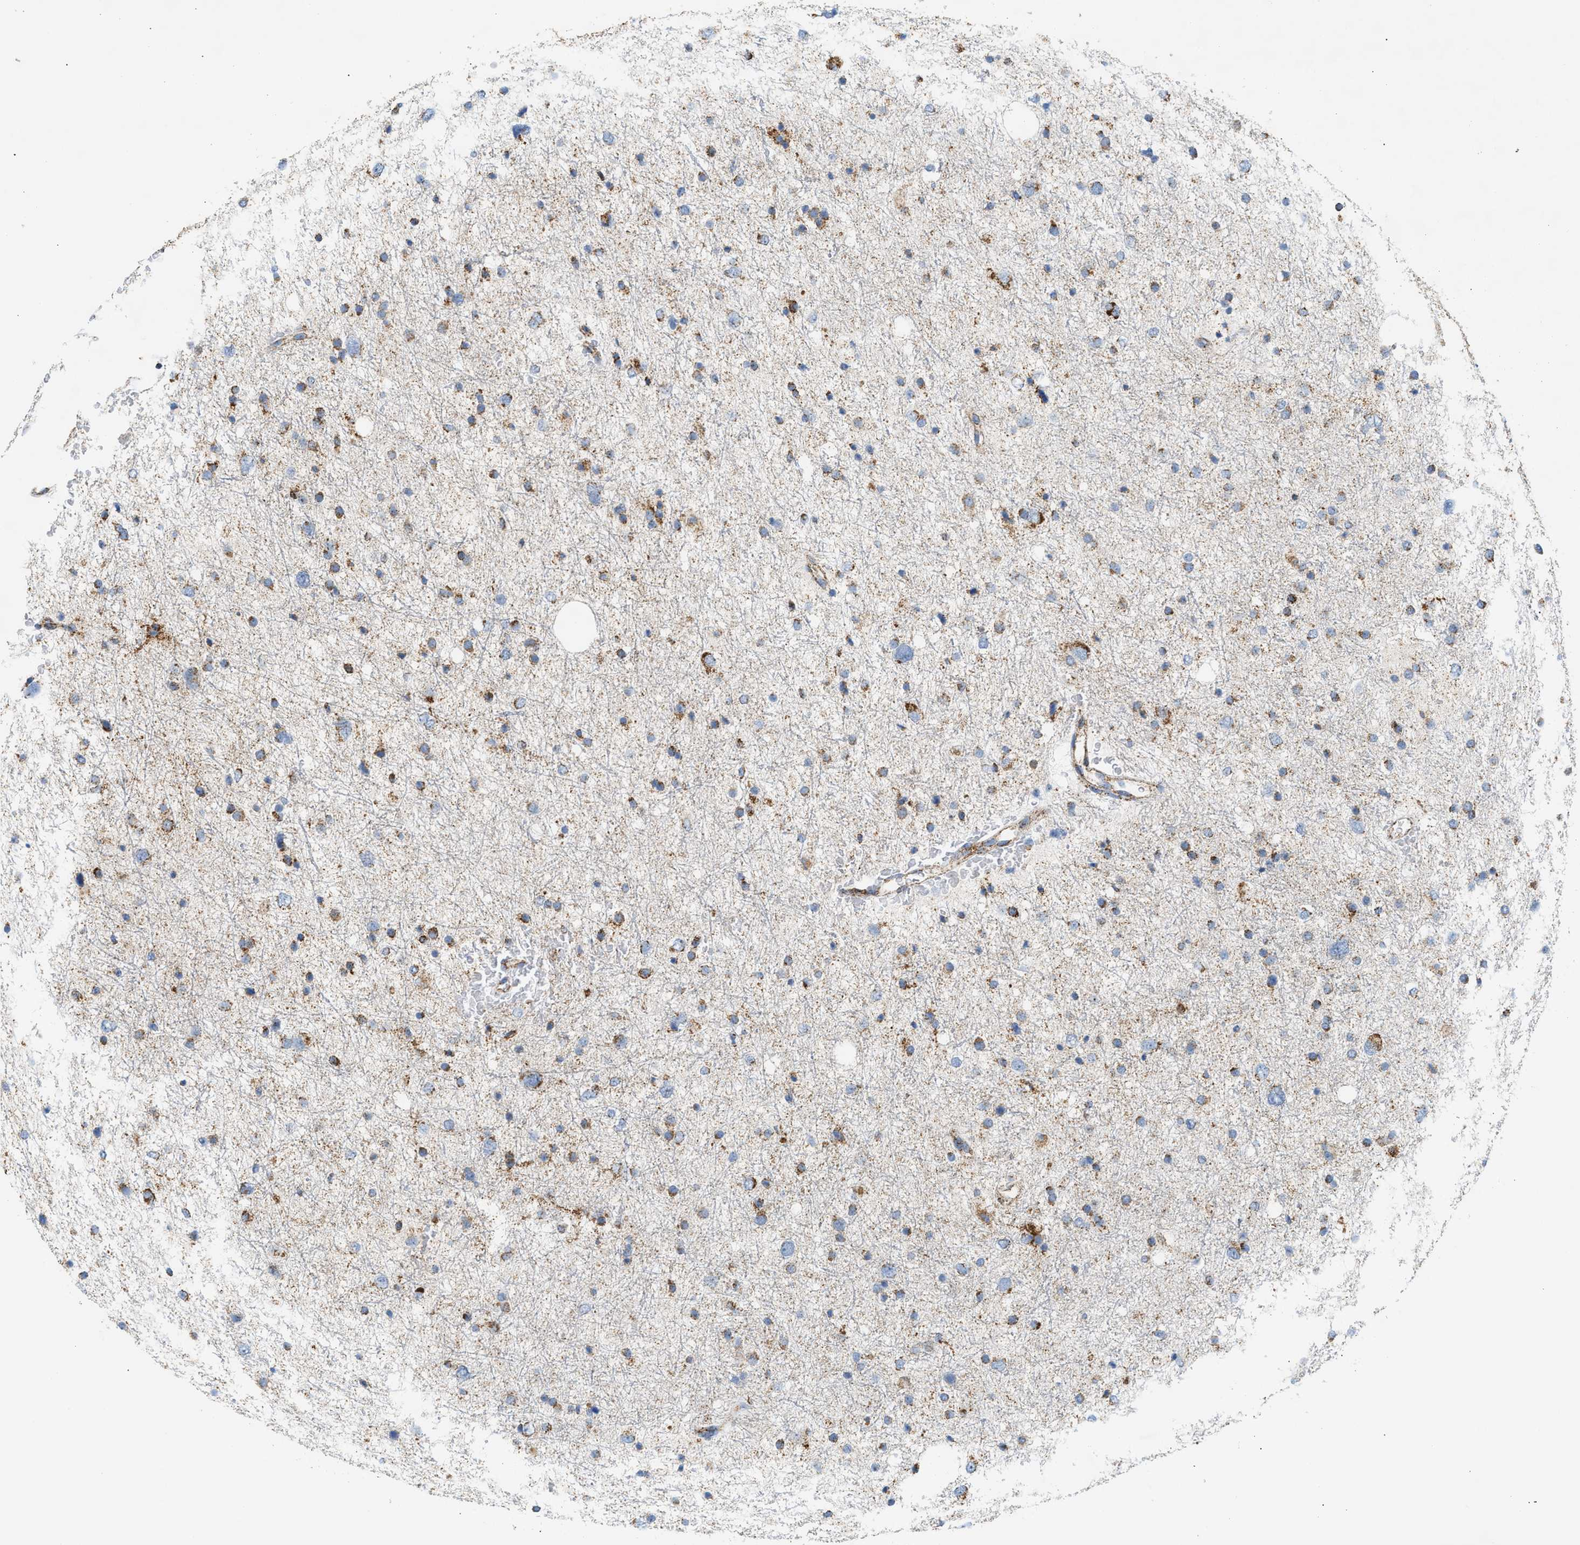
{"staining": {"intensity": "moderate", "quantity": ">75%", "location": "cytoplasmic/membranous"}, "tissue": "glioma", "cell_type": "Tumor cells", "image_type": "cancer", "snomed": [{"axis": "morphology", "description": "Glioma, malignant, Low grade"}, {"axis": "topography", "description": "Brain"}], "caption": "Glioma tissue displays moderate cytoplasmic/membranous positivity in approximately >75% of tumor cells", "gene": "OGDH", "patient": {"sex": "female", "age": 37}}